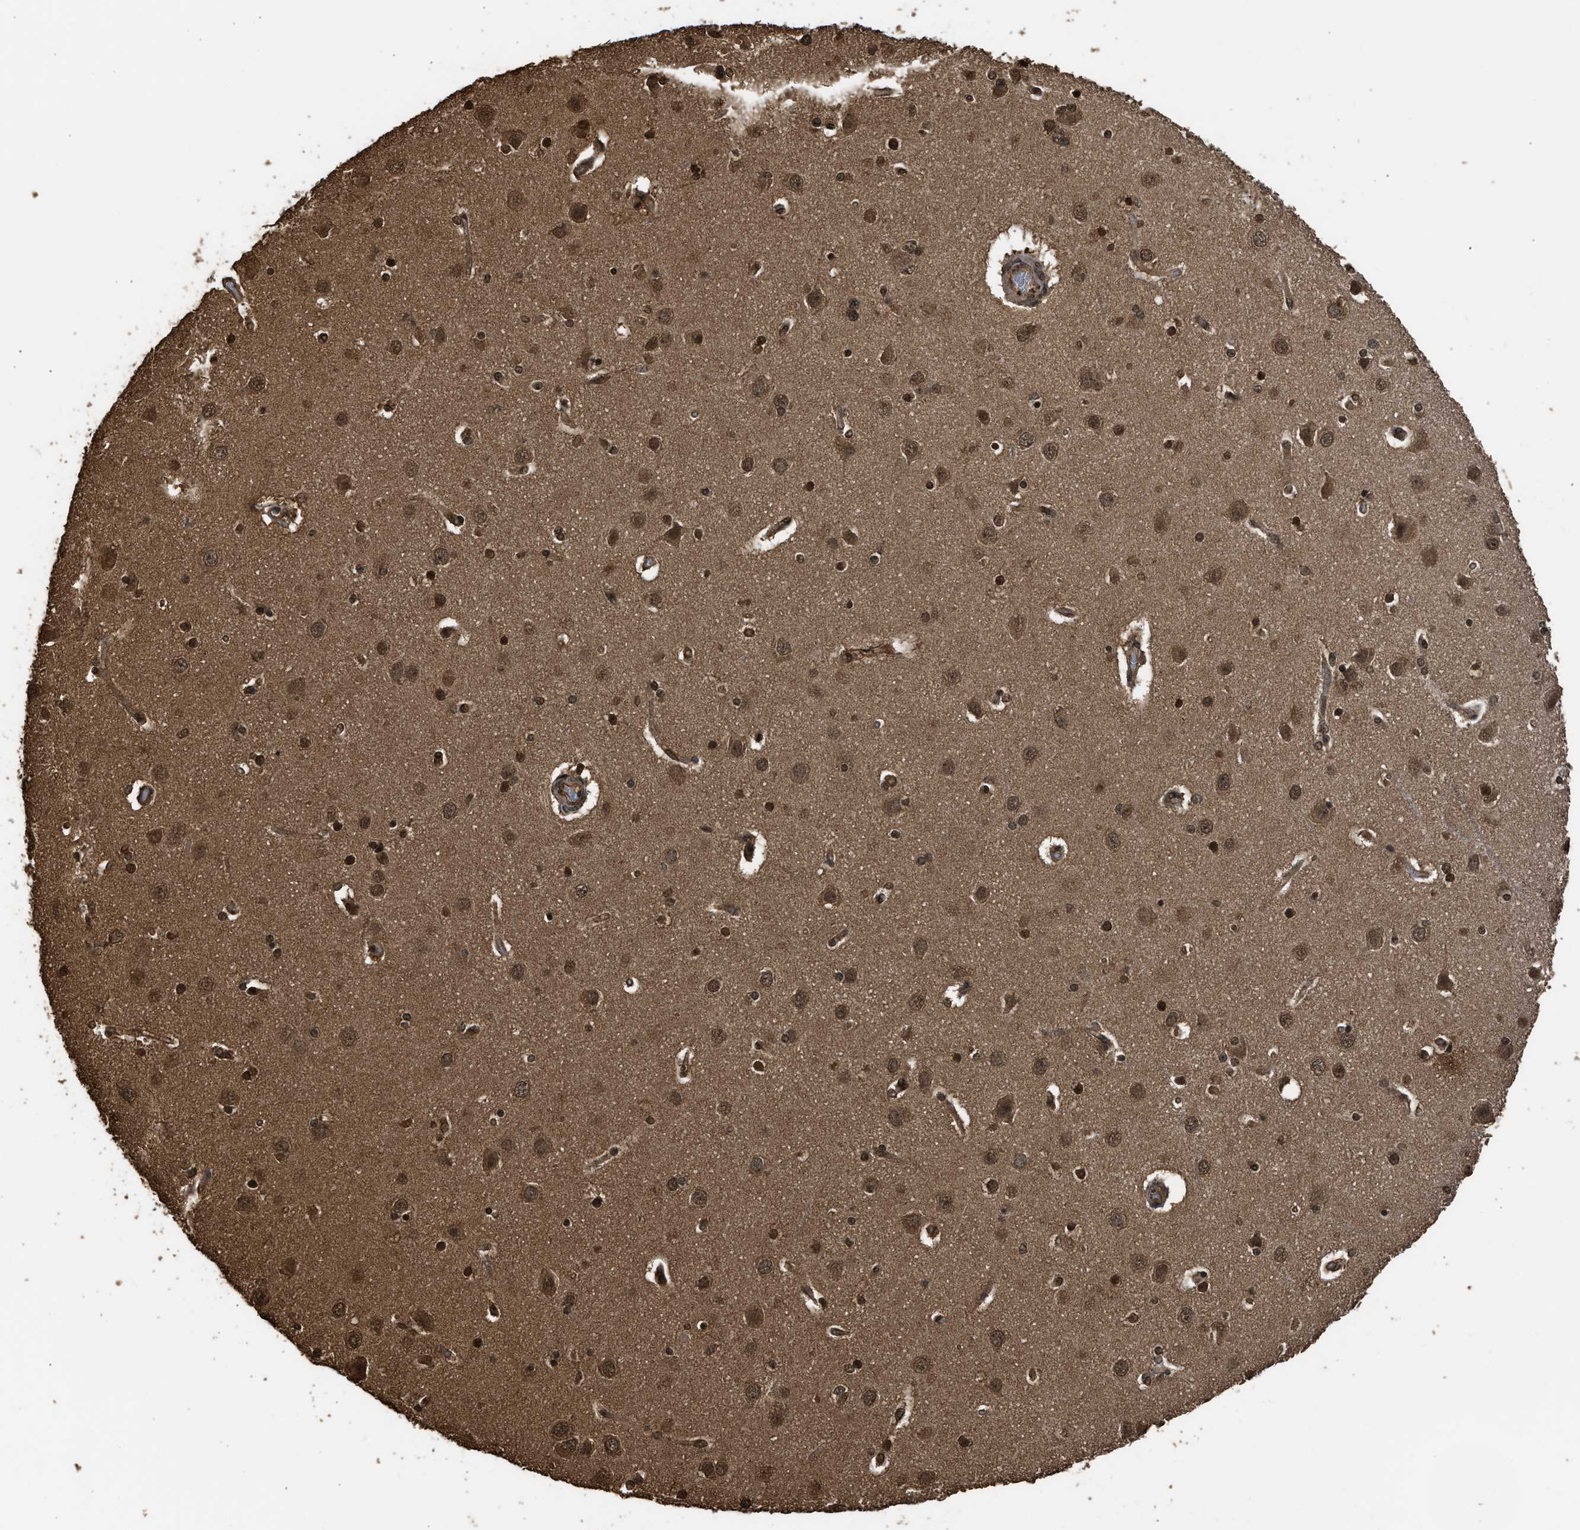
{"staining": {"intensity": "moderate", "quantity": ">75%", "location": "cytoplasmic/membranous,nuclear"}, "tissue": "cerebral cortex", "cell_type": "Endothelial cells", "image_type": "normal", "snomed": [{"axis": "morphology", "description": "Normal tissue, NOS"}, {"axis": "topography", "description": "Cerebral cortex"}], "caption": "Immunohistochemistry (IHC) micrograph of unremarkable cerebral cortex: human cerebral cortex stained using IHC exhibits medium levels of moderate protein expression localized specifically in the cytoplasmic/membranous,nuclear of endothelial cells, appearing as a cytoplasmic/membranous,nuclear brown color.", "gene": "MYBL2", "patient": {"sex": "female", "age": 54}}